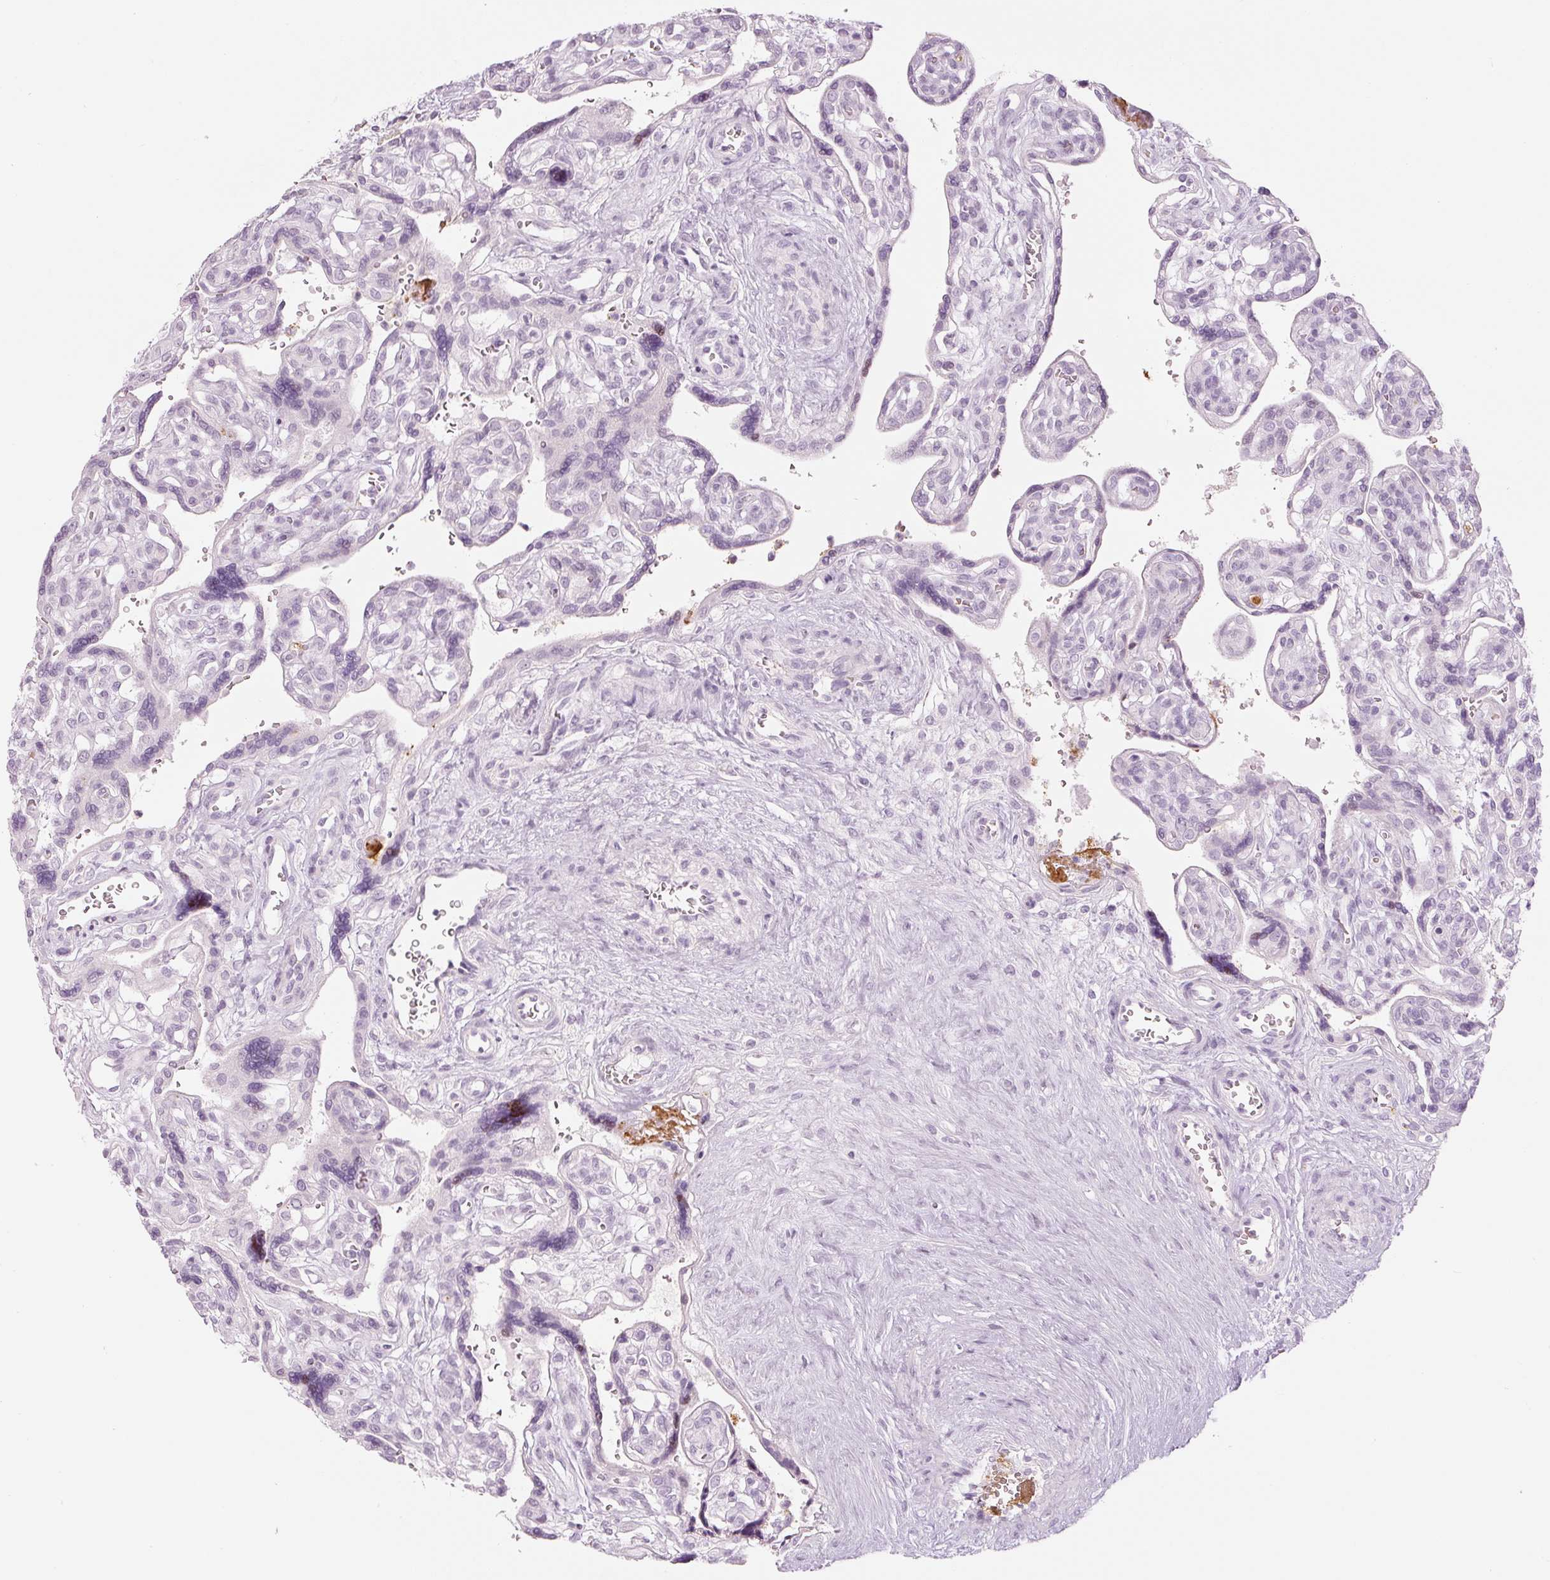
{"staining": {"intensity": "negative", "quantity": "none", "location": "none"}, "tissue": "placenta", "cell_type": "Decidual cells", "image_type": "normal", "snomed": [{"axis": "morphology", "description": "Normal tissue, NOS"}, {"axis": "topography", "description": "Placenta"}], "caption": "Immunohistochemistry (IHC) histopathology image of normal human placenta stained for a protein (brown), which shows no expression in decidual cells.", "gene": "LECT2", "patient": {"sex": "female", "age": 39}}